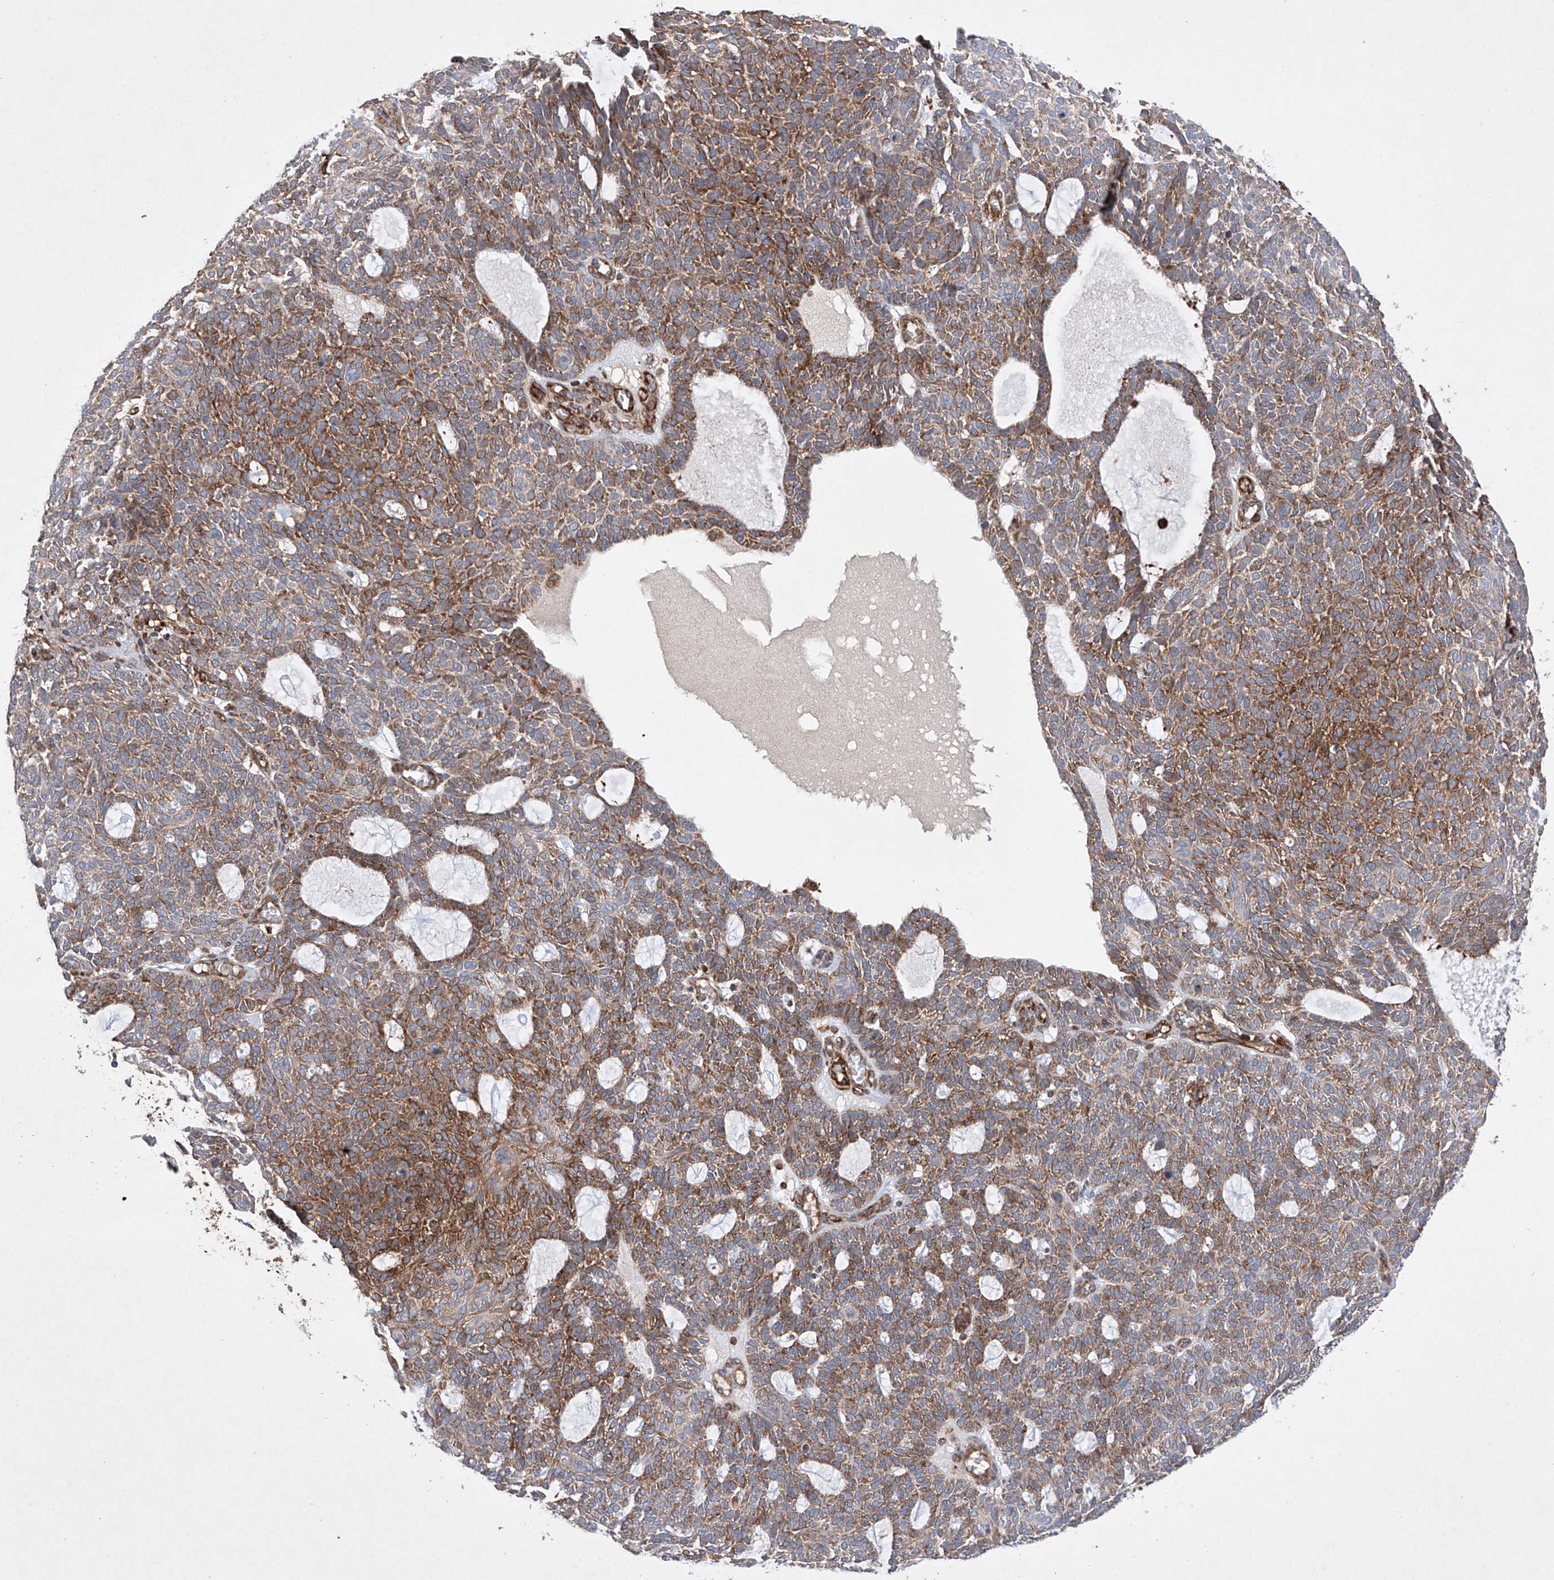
{"staining": {"intensity": "strong", "quantity": ">75%", "location": "cytoplasmic/membranous"}, "tissue": "skin cancer", "cell_type": "Tumor cells", "image_type": "cancer", "snomed": [{"axis": "morphology", "description": "Squamous cell carcinoma, NOS"}, {"axis": "topography", "description": "Skin"}], "caption": "There is high levels of strong cytoplasmic/membranous staining in tumor cells of skin cancer, as demonstrated by immunohistochemical staining (brown color).", "gene": "TIMM23", "patient": {"sex": "female", "age": 90}}